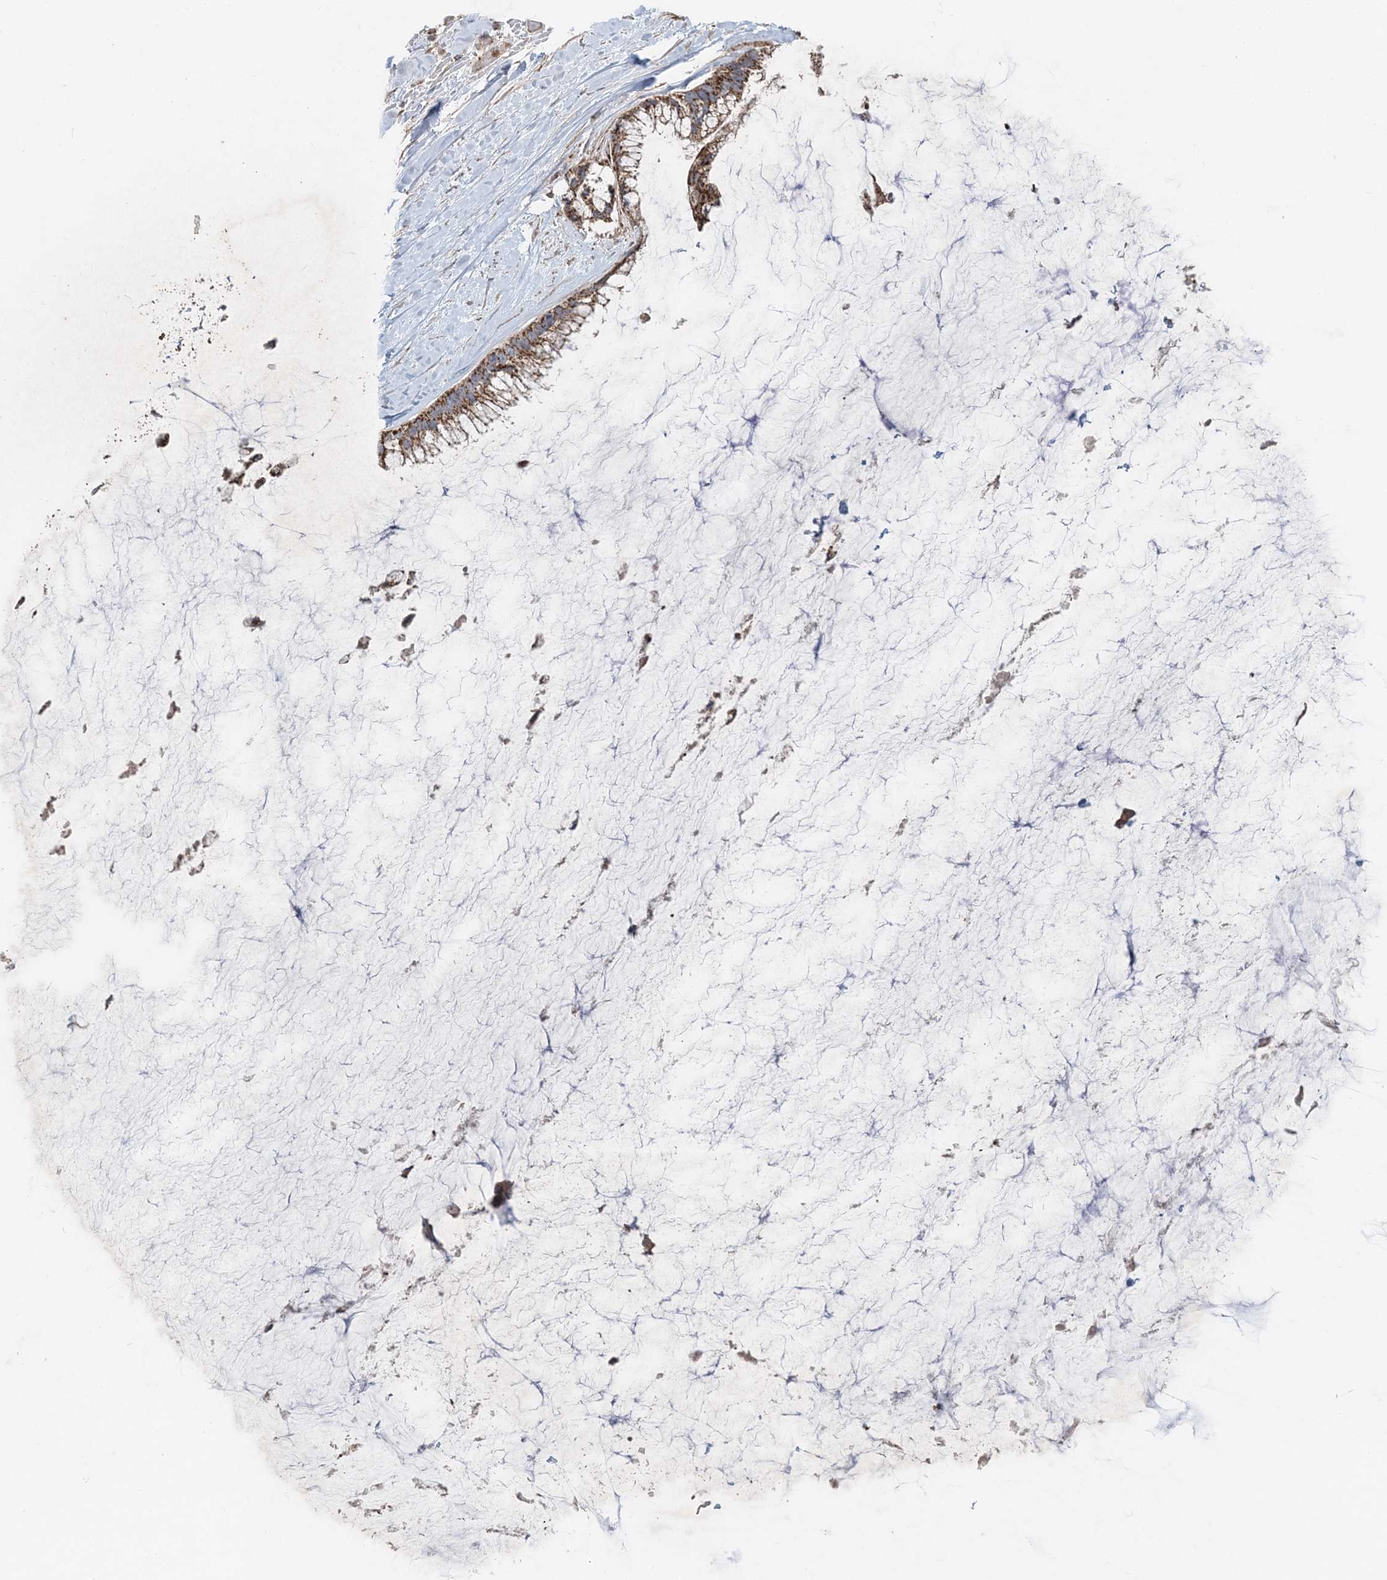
{"staining": {"intensity": "moderate", "quantity": ">75%", "location": "cytoplasmic/membranous"}, "tissue": "ovarian cancer", "cell_type": "Tumor cells", "image_type": "cancer", "snomed": [{"axis": "morphology", "description": "Cystadenocarcinoma, mucinous, NOS"}, {"axis": "topography", "description": "Ovary"}], "caption": "Immunohistochemical staining of ovarian cancer (mucinous cystadenocarcinoma) exhibits medium levels of moderate cytoplasmic/membranous staining in about >75% of tumor cells.", "gene": "LRPPRC", "patient": {"sex": "female", "age": 39}}